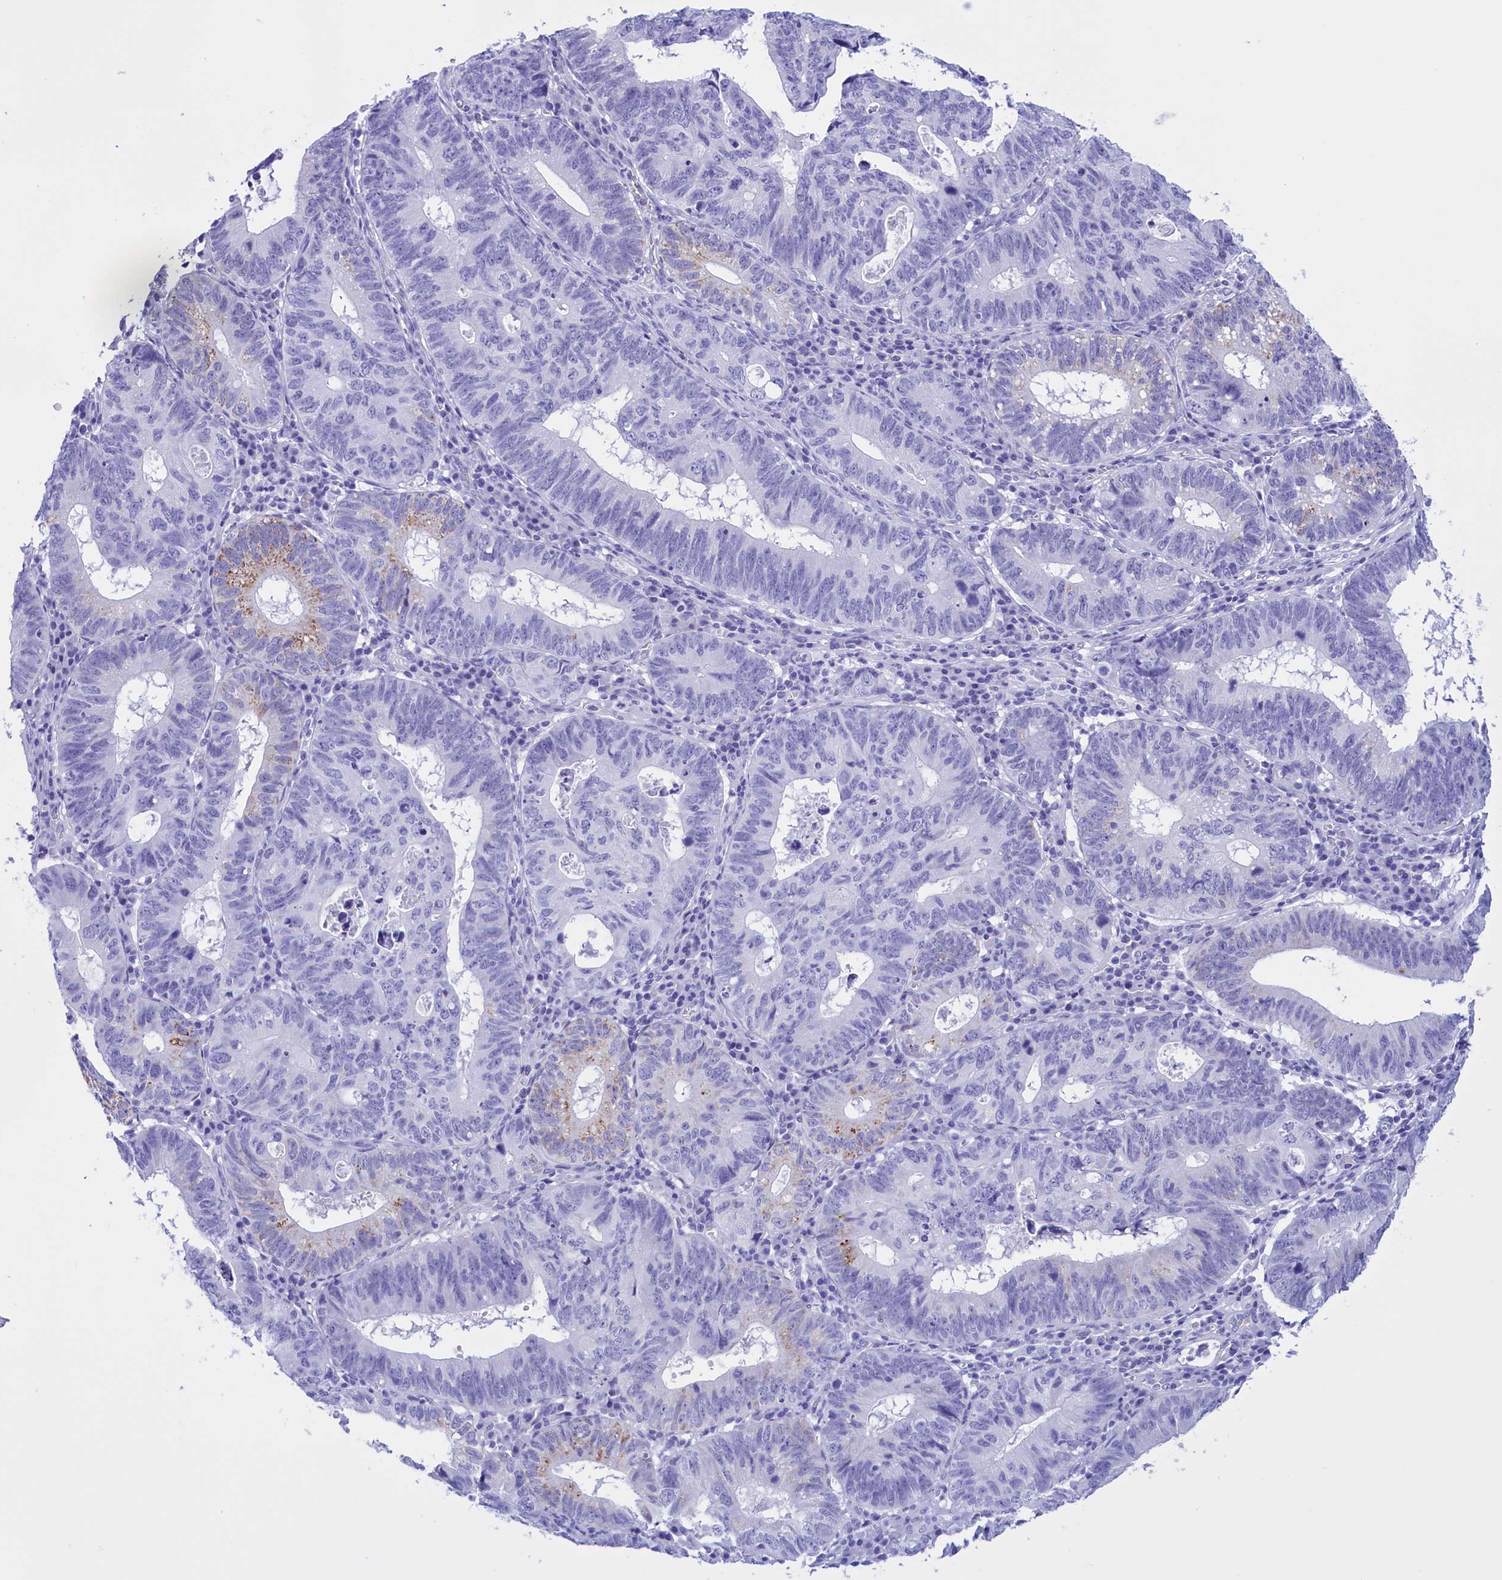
{"staining": {"intensity": "negative", "quantity": "none", "location": "none"}, "tissue": "stomach cancer", "cell_type": "Tumor cells", "image_type": "cancer", "snomed": [{"axis": "morphology", "description": "Adenocarcinoma, NOS"}, {"axis": "topography", "description": "Stomach"}], "caption": "IHC micrograph of neoplastic tissue: stomach cancer stained with DAB (3,3'-diaminobenzidine) reveals no significant protein staining in tumor cells. (Immunohistochemistry, brightfield microscopy, high magnification).", "gene": "BRI3", "patient": {"sex": "male", "age": 59}}